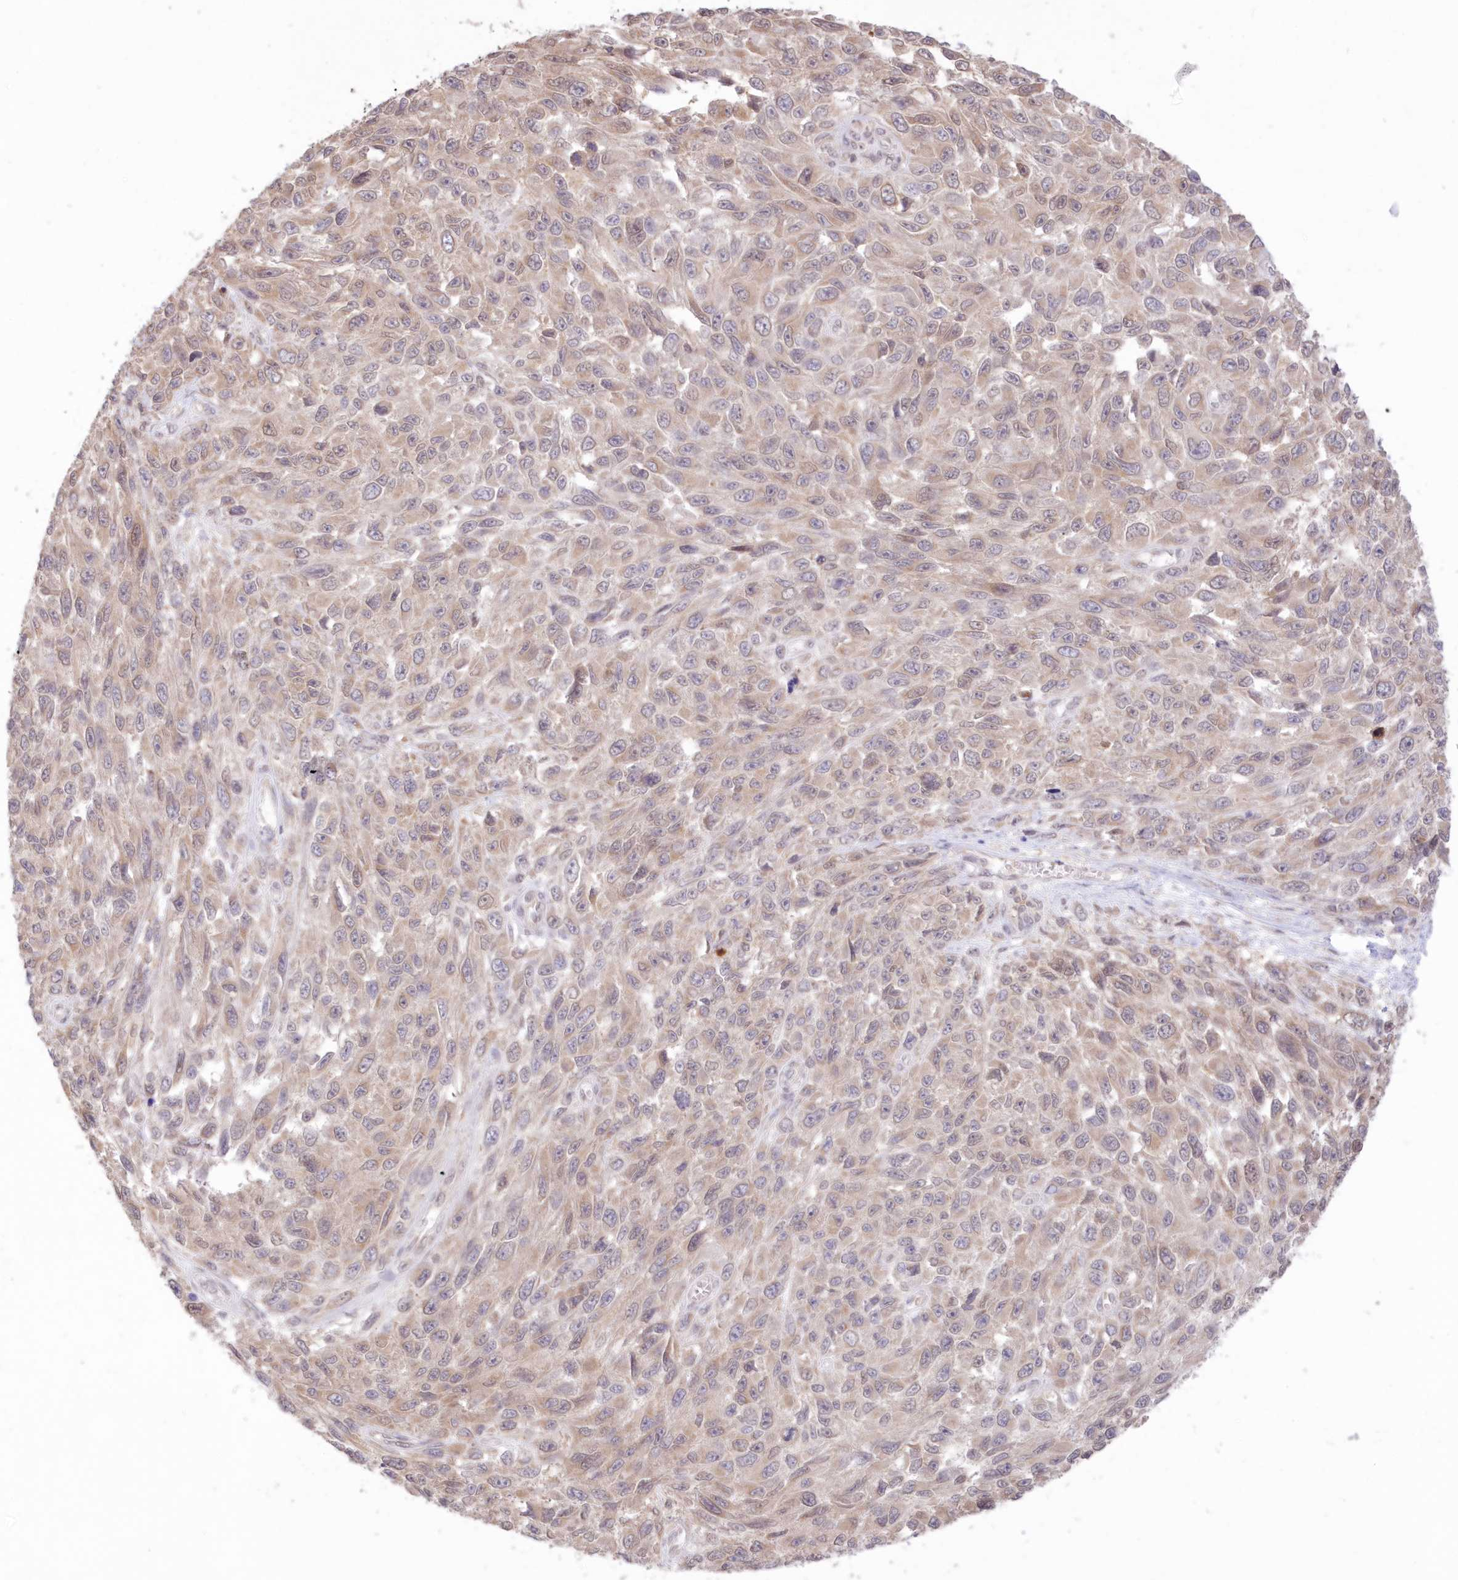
{"staining": {"intensity": "weak", "quantity": "25%-75%", "location": "cytoplasmic/membranous"}, "tissue": "melanoma", "cell_type": "Tumor cells", "image_type": "cancer", "snomed": [{"axis": "morphology", "description": "Malignant melanoma, NOS"}, {"axis": "topography", "description": "Skin"}], "caption": "Human melanoma stained with a brown dye demonstrates weak cytoplasmic/membranous positive positivity in approximately 25%-75% of tumor cells.", "gene": "RNPEP", "patient": {"sex": "female", "age": 96}}